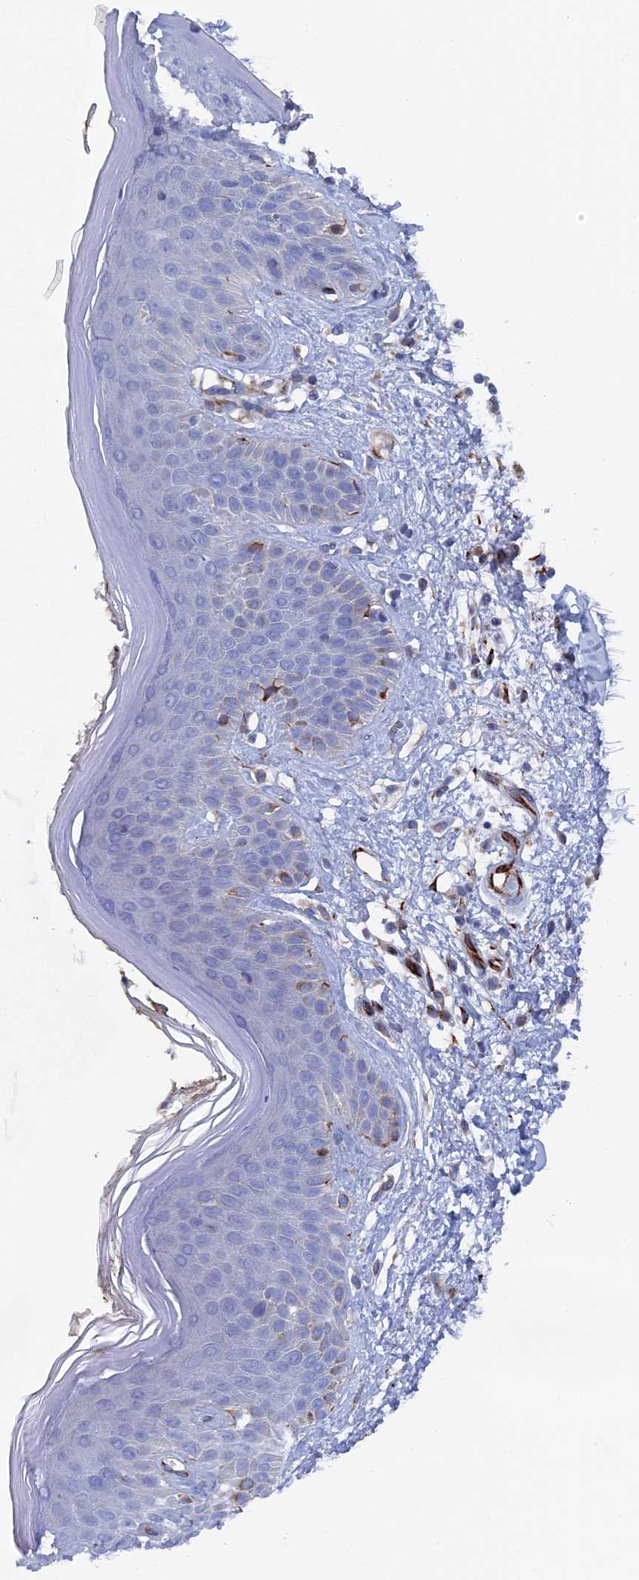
{"staining": {"intensity": "moderate", "quantity": ">75%", "location": "cytoplasmic/membranous"}, "tissue": "skin", "cell_type": "Fibroblasts", "image_type": "normal", "snomed": [{"axis": "morphology", "description": "Normal tissue, NOS"}, {"axis": "topography", "description": "Skin"}], "caption": "The image shows immunohistochemical staining of unremarkable skin. There is moderate cytoplasmic/membranous positivity is seen in approximately >75% of fibroblasts. The staining was performed using DAB to visualize the protein expression in brown, while the nuclei were stained in blue with hematoxylin (Magnification: 20x).", "gene": "SMG9", "patient": {"sex": "female", "age": 64}}